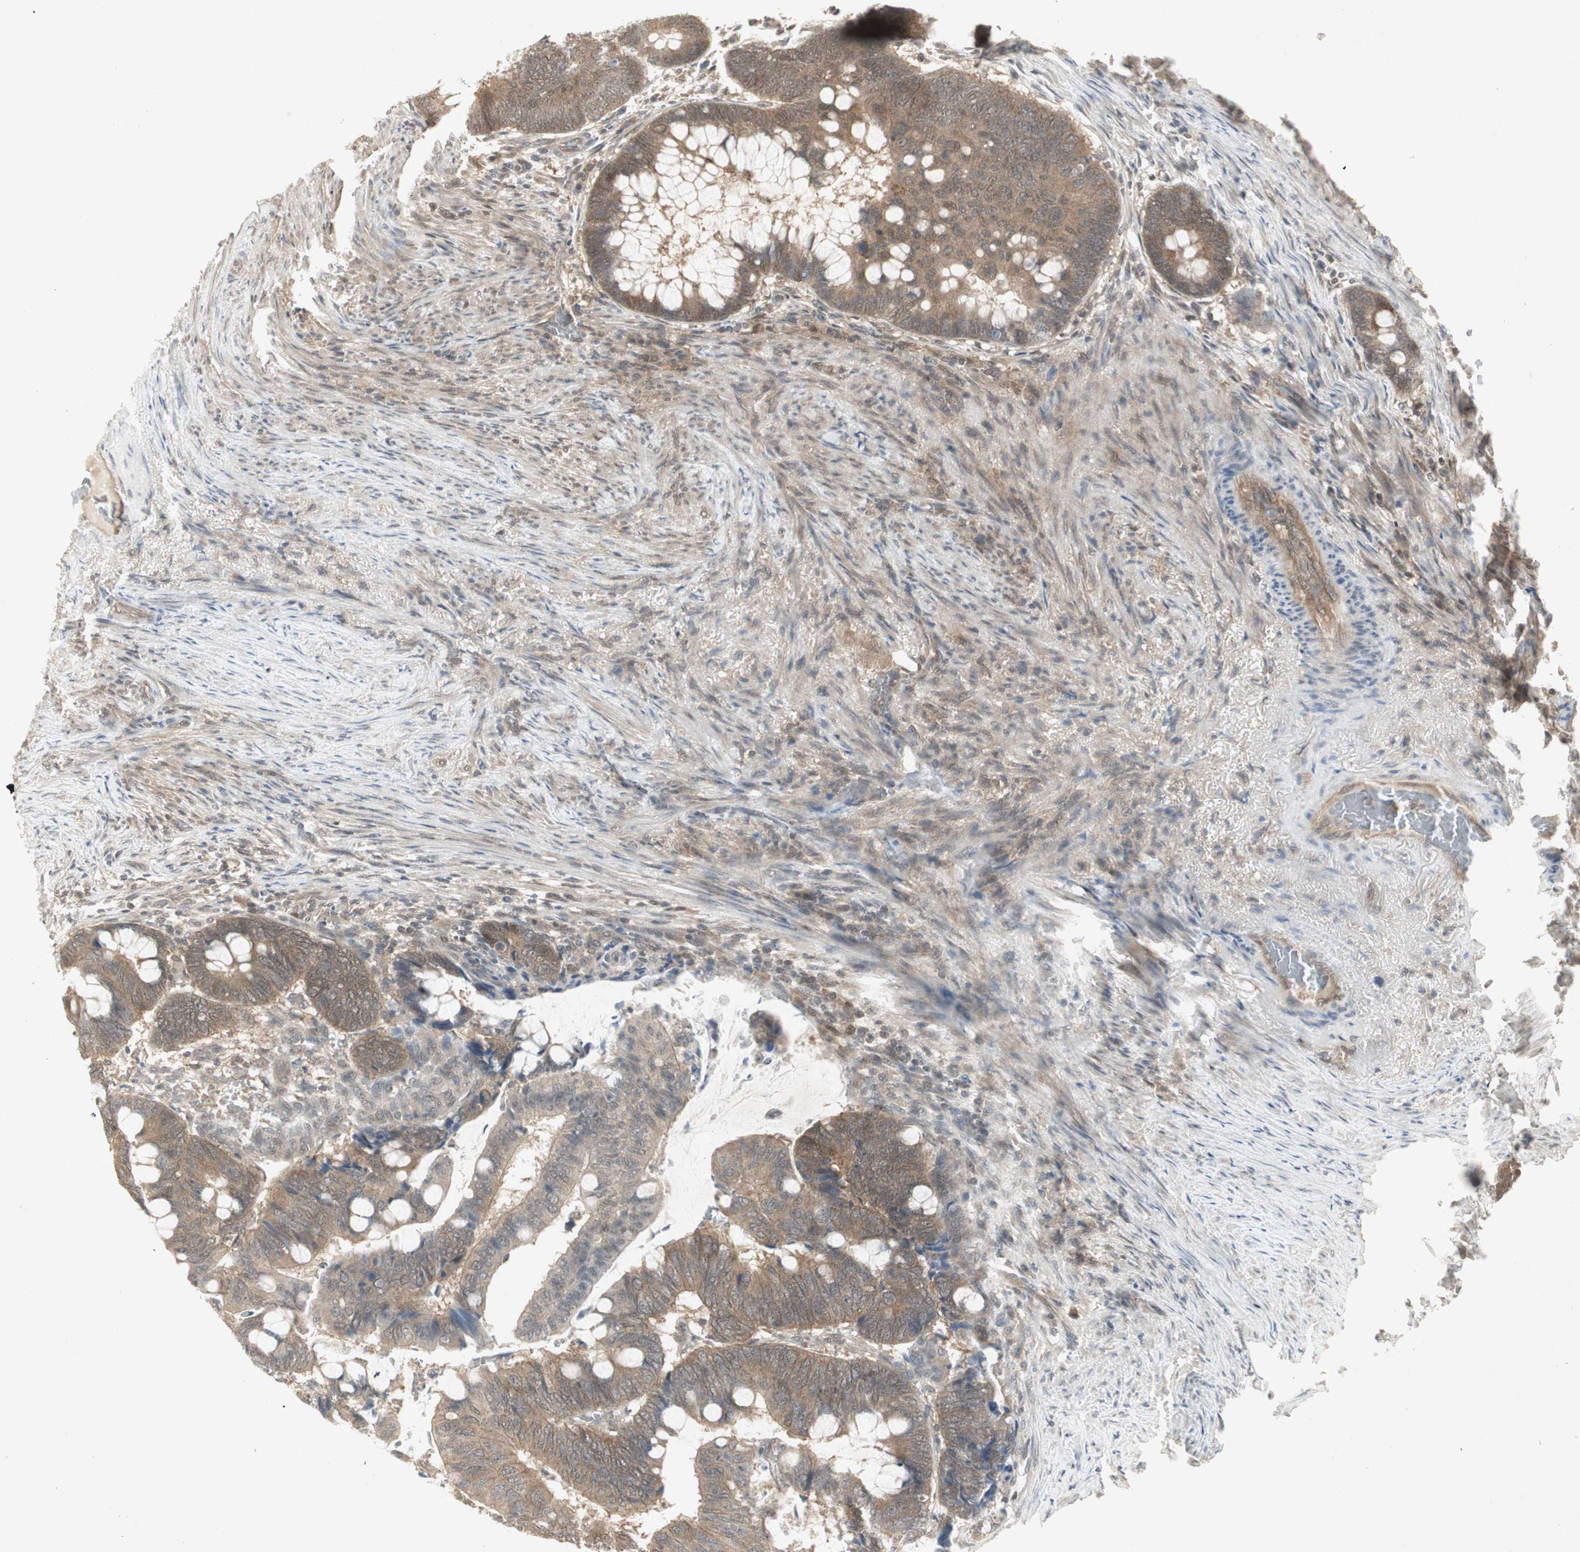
{"staining": {"intensity": "moderate", "quantity": ">75%", "location": "cytoplasmic/membranous"}, "tissue": "colorectal cancer", "cell_type": "Tumor cells", "image_type": "cancer", "snomed": [{"axis": "morphology", "description": "Normal tissue, NOS"}, {"axis": "morphology", "description": "Adenocarcinoma, NOS"}, {"axis": "topography", "description": "Rectum"}, {"axis": "topography", "description": "Peripheral nerve tissue"}], "caption": "DAB (3,3'-diaminobenzidine) immunohistochemical staining of human colorectal adenocarcinoma reveals moderate cytoplasmic/membranous protein expression in approximately >75% of tumor cells.", "gene": "PTPA", "patient": {"sex": "male", "age": 92}}